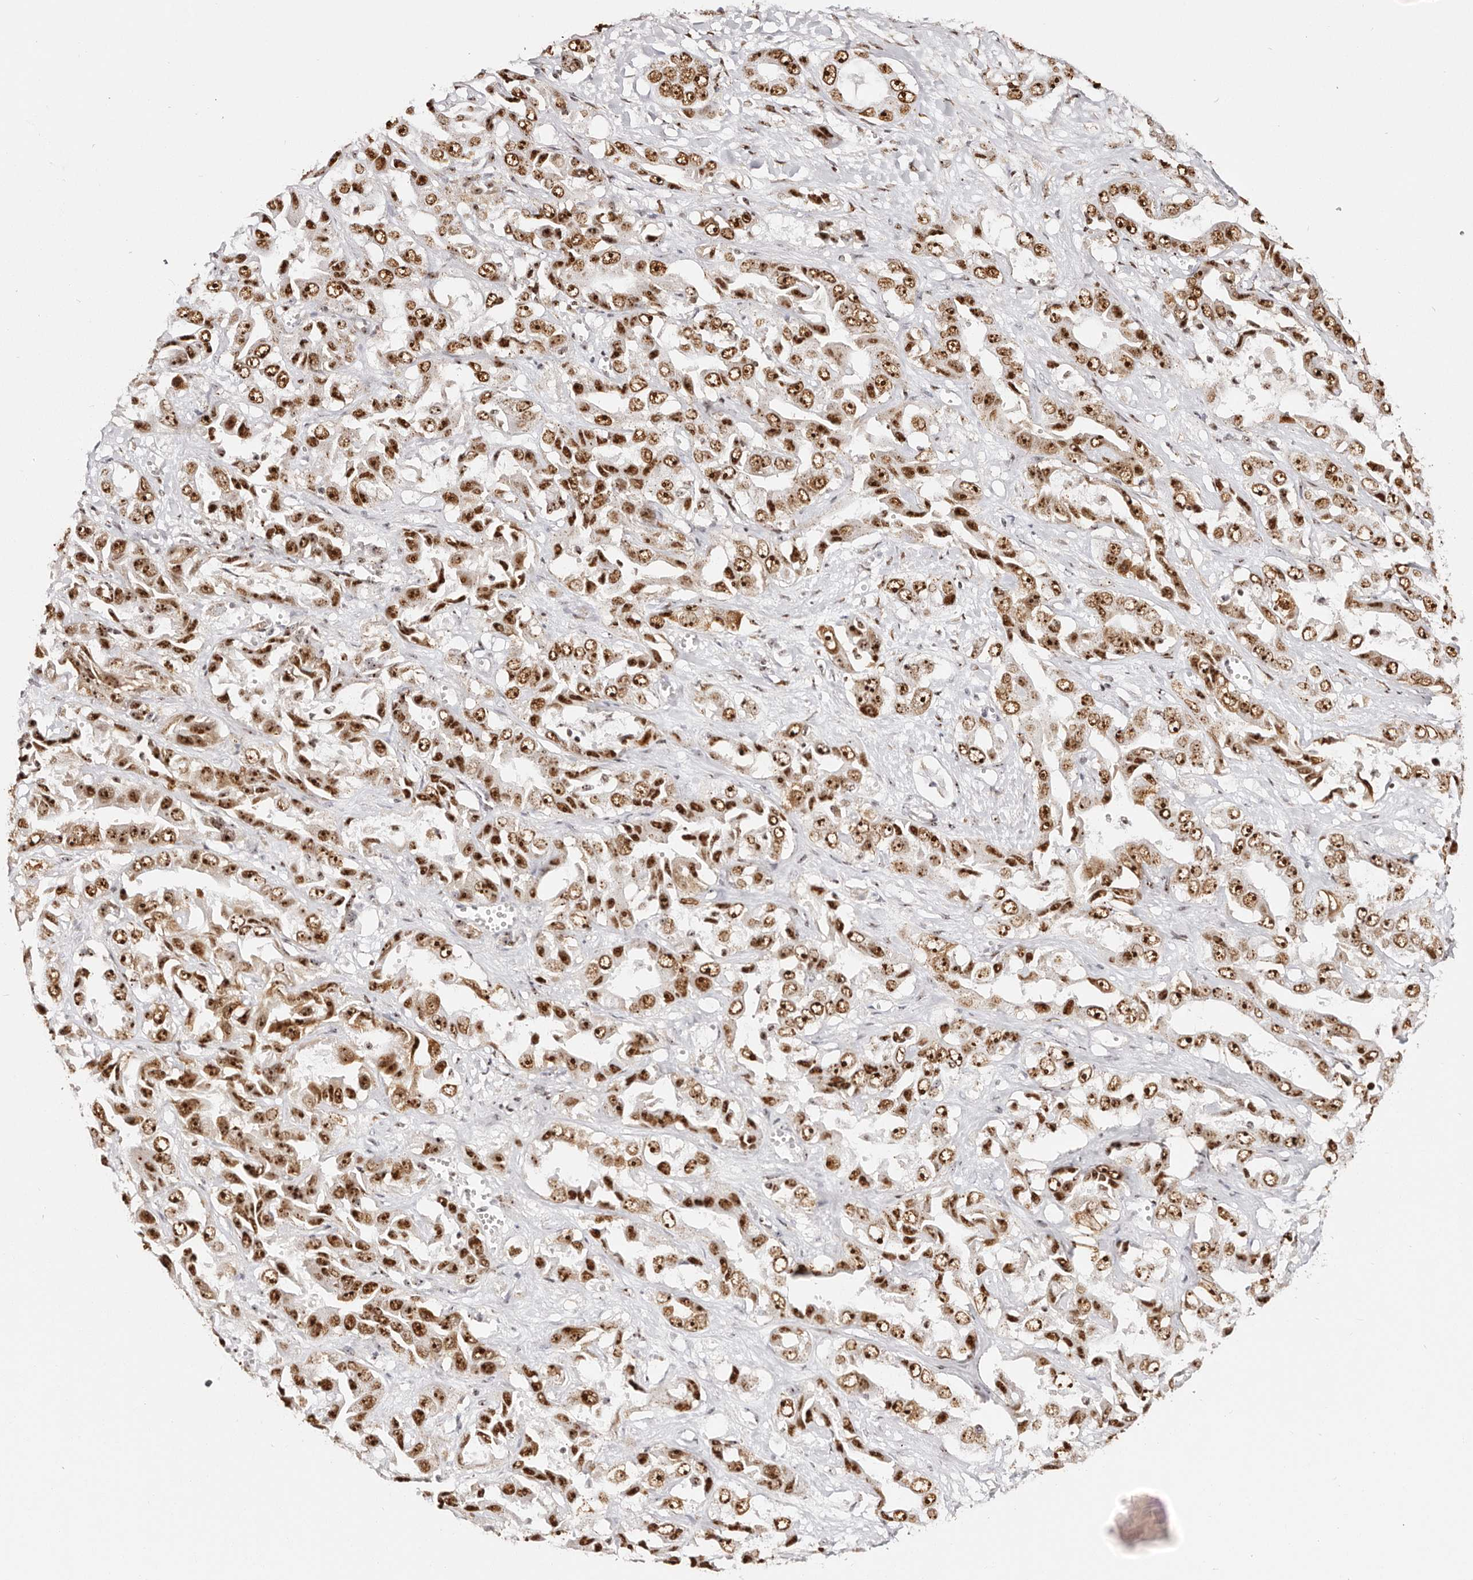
{"staining": {"intensity": "strong", "quantity": ">75%", "location": "nuclear"}, "tissue": "liver cancer", "cell_type": "Tumor cells", "image_type": "cancer", "snomed": [{"axis": "morphology", "description": "Cholangiocarcinoma"}, {"axis": "topography", "description": "Liver"}], "caption": "The immunohistochemical stain highlights strong nuclear positivity in tumor cells of liver cancer tissue. (DAB (3,3'-diaminobenzidine) = brown stain, brightfield microscopy at high magnification).", "gene": "IQGAP3", "patient": {"sex": "female", "age": 52}}